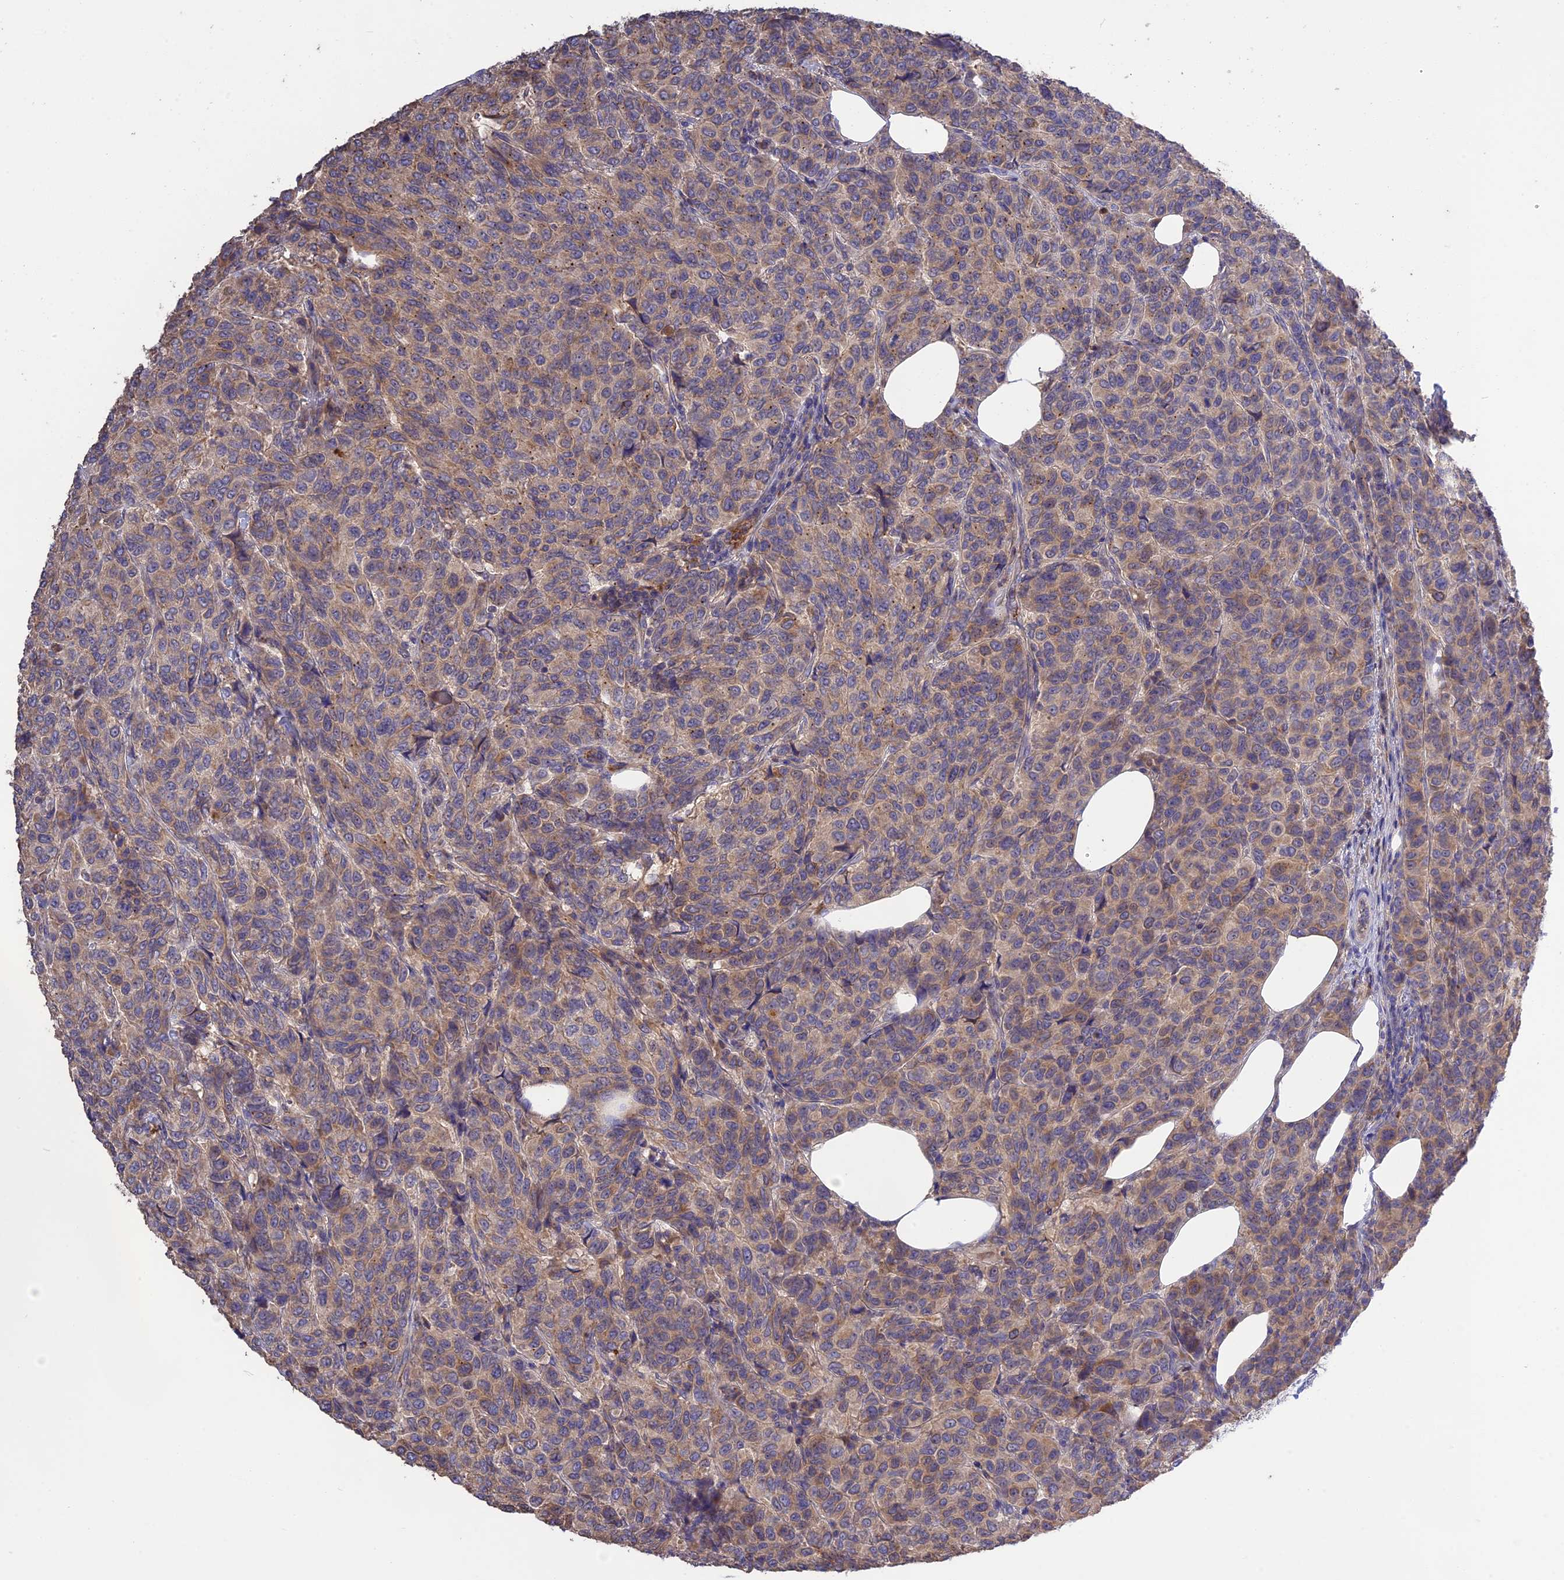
{"staining": {"intensity": "moderate", "quantity": "<25%", "location": "cytoplasmic/membranous"}, "tissue": "breast cancer", "cell_type": "Tumor cells", "image_type": "cancer", "snomed": [{"axis": "morphology", "description": "Duct carcinoma"}, {"axis": "topography", "description": "Breast"}], "caption": "DAB immunohistochemical staining of infiltrating ductal carcinoma (breast) shows moderate cytoplasmic/membranous protein expression in approximately <25% of tumor cells.", "gene": "NUDT8", "patient": {"sex": "female", "age": 55}}